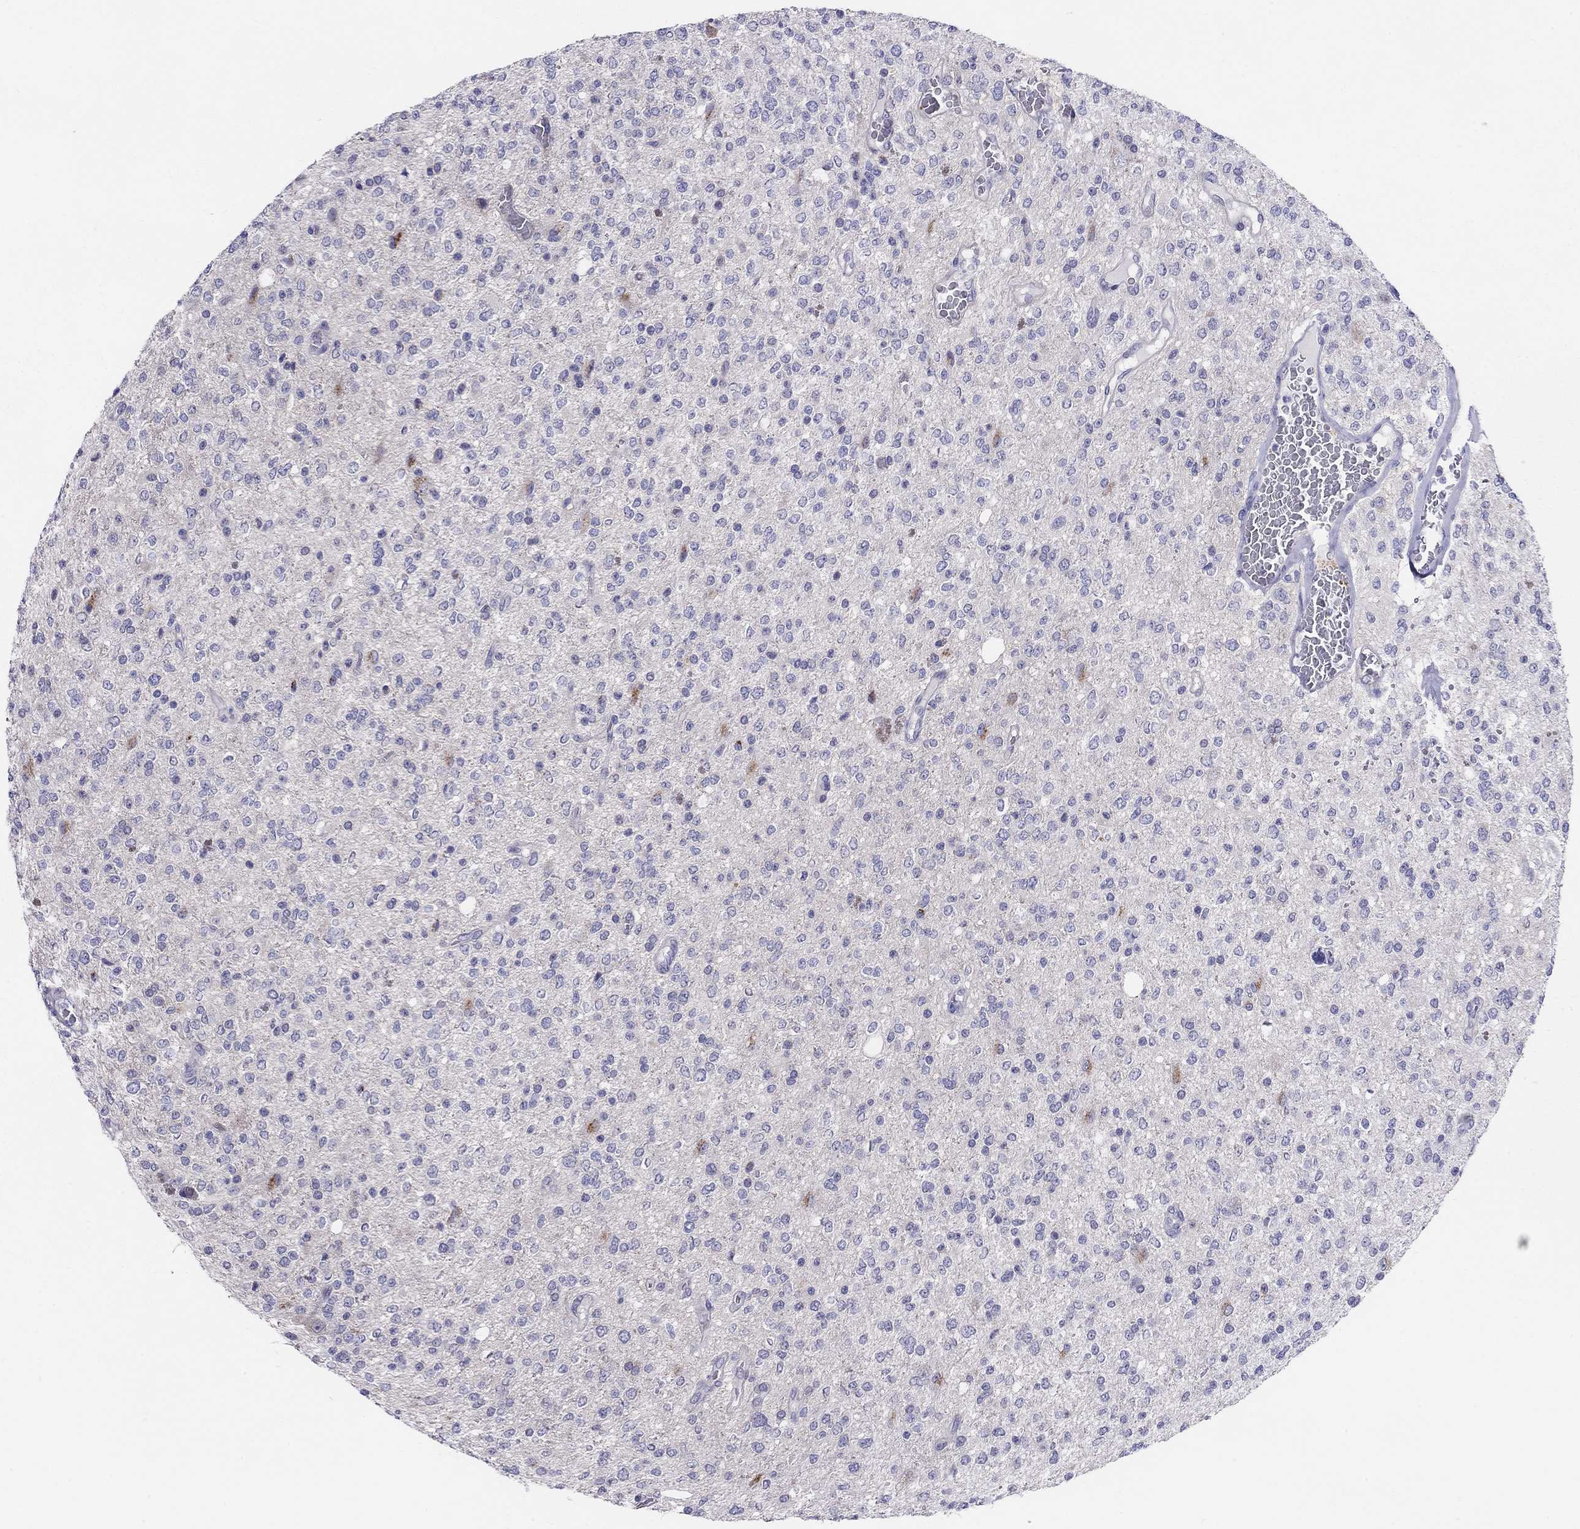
{"staining": {"intensity": "negative", "quantity": "none", "location": "none"}, "tissue": "glioma", "cell_type": "Tumor cells", "image_type": "cancer", "snomed": [{"axis": "morphology", "description": "Glioma, malignant, Low grade"}, {"axis": "topography", "description": "Brain"}], "caption": "There is no significant positivity in tumor cells of malignant low-grade glioma.", "gene": "MGAT4C", "patient": {"sex": "male", "age": 67}}